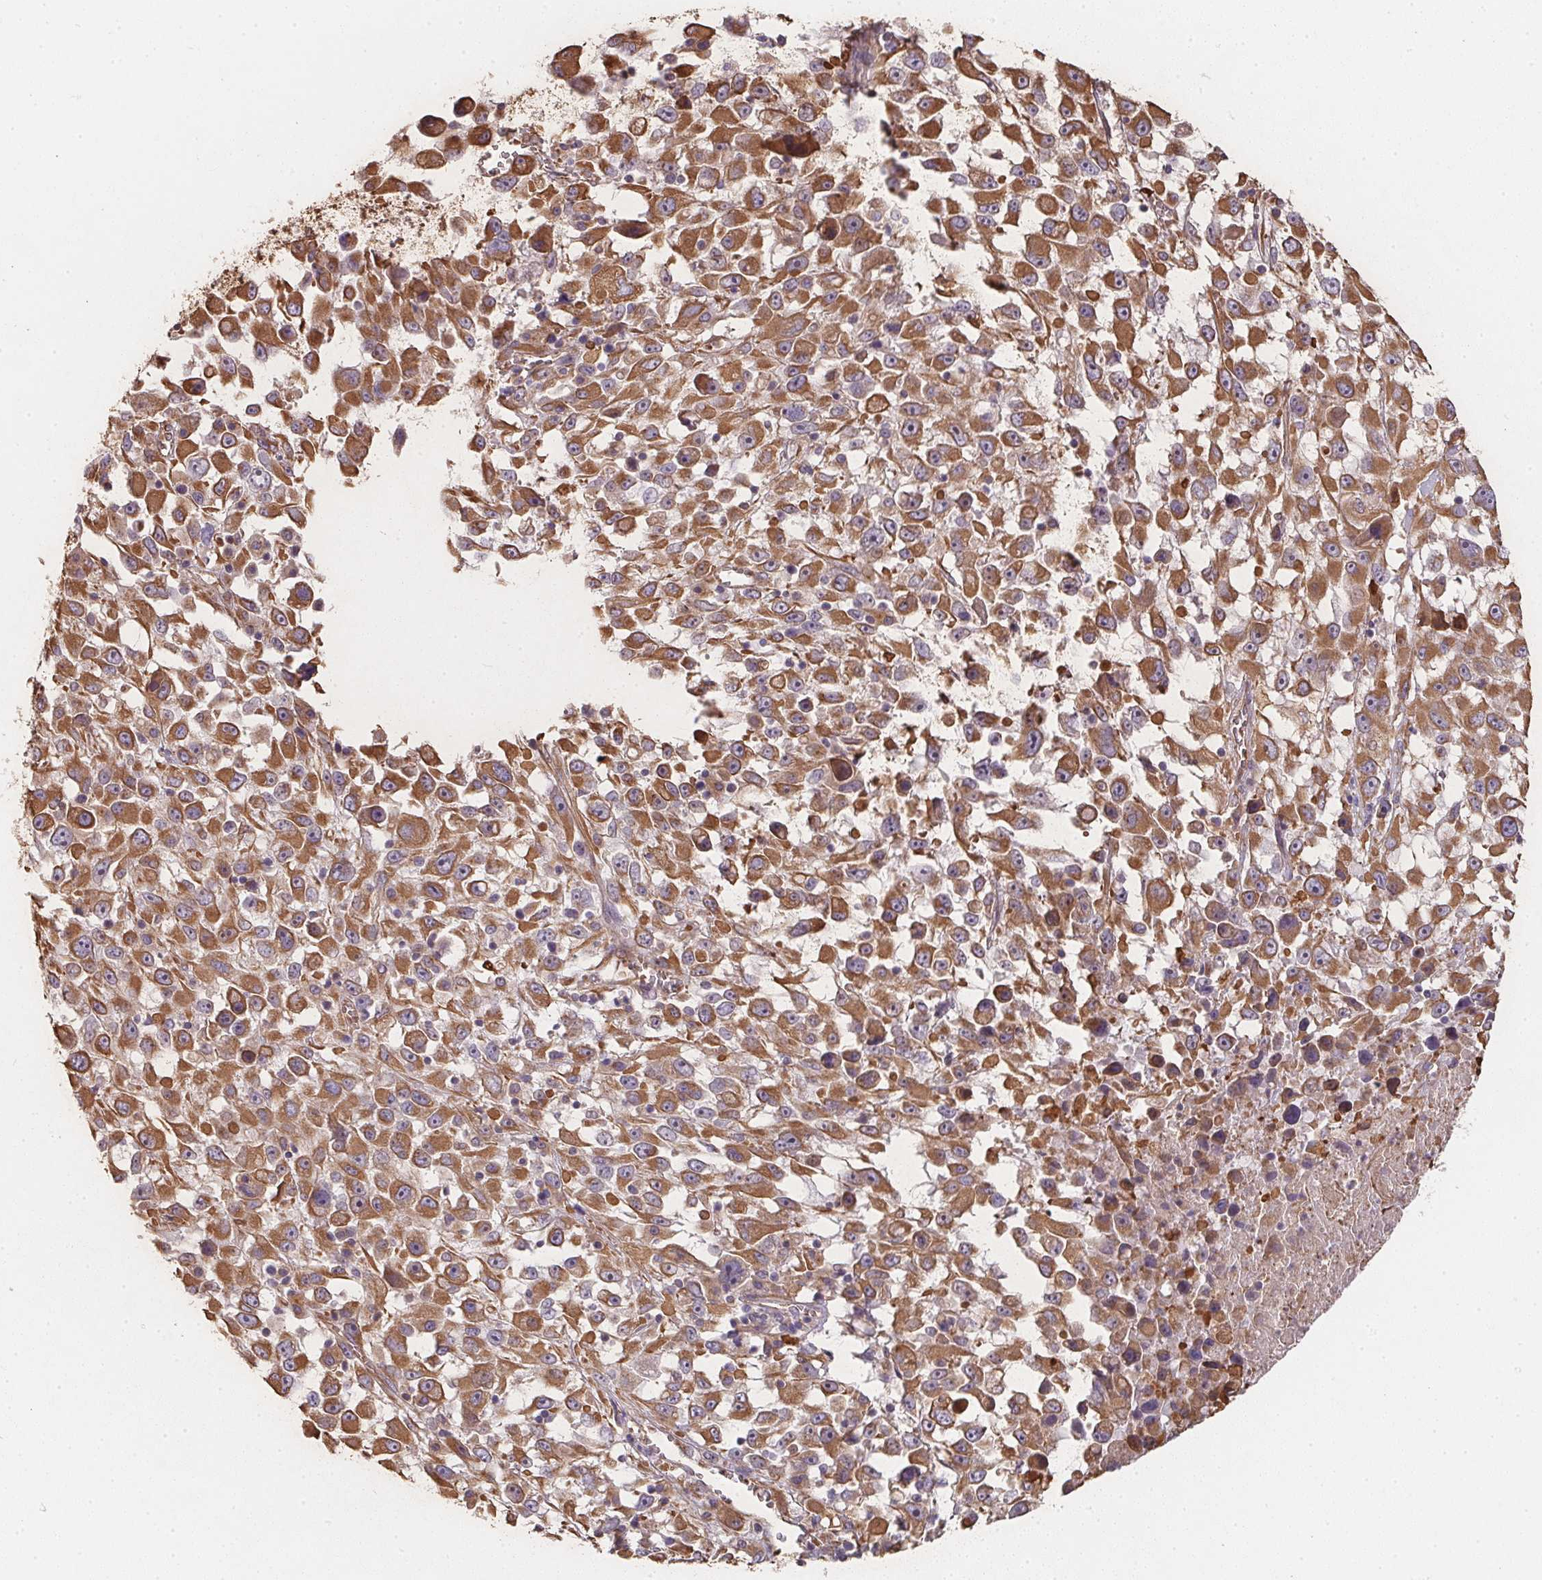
{"staining": {"intensity": "moderate", "quantity": ">75%", "location": "cytoplasmic/membranous"}, "tissue": "melanoma", "cell_type": "Tumor cells", "image_type": "cancer", "snomed": [{"axis": "morphology", "description": "Malignant melanoma, Metastatic site"}, {"axis": "topography", "description": "Soft tissue"}], "caption": "High-magnification brightfield microscopy of malignant melanoma (metastatic site) stained with DAB (brown) and counterstained with hematoxylin (blue). tumor cells exhibit moderate cytoplasmic/membranous expression is present in approximately>75% of cells.", "gene": "TBKBP1", "patient": {"sex": "male", "age": 50}}